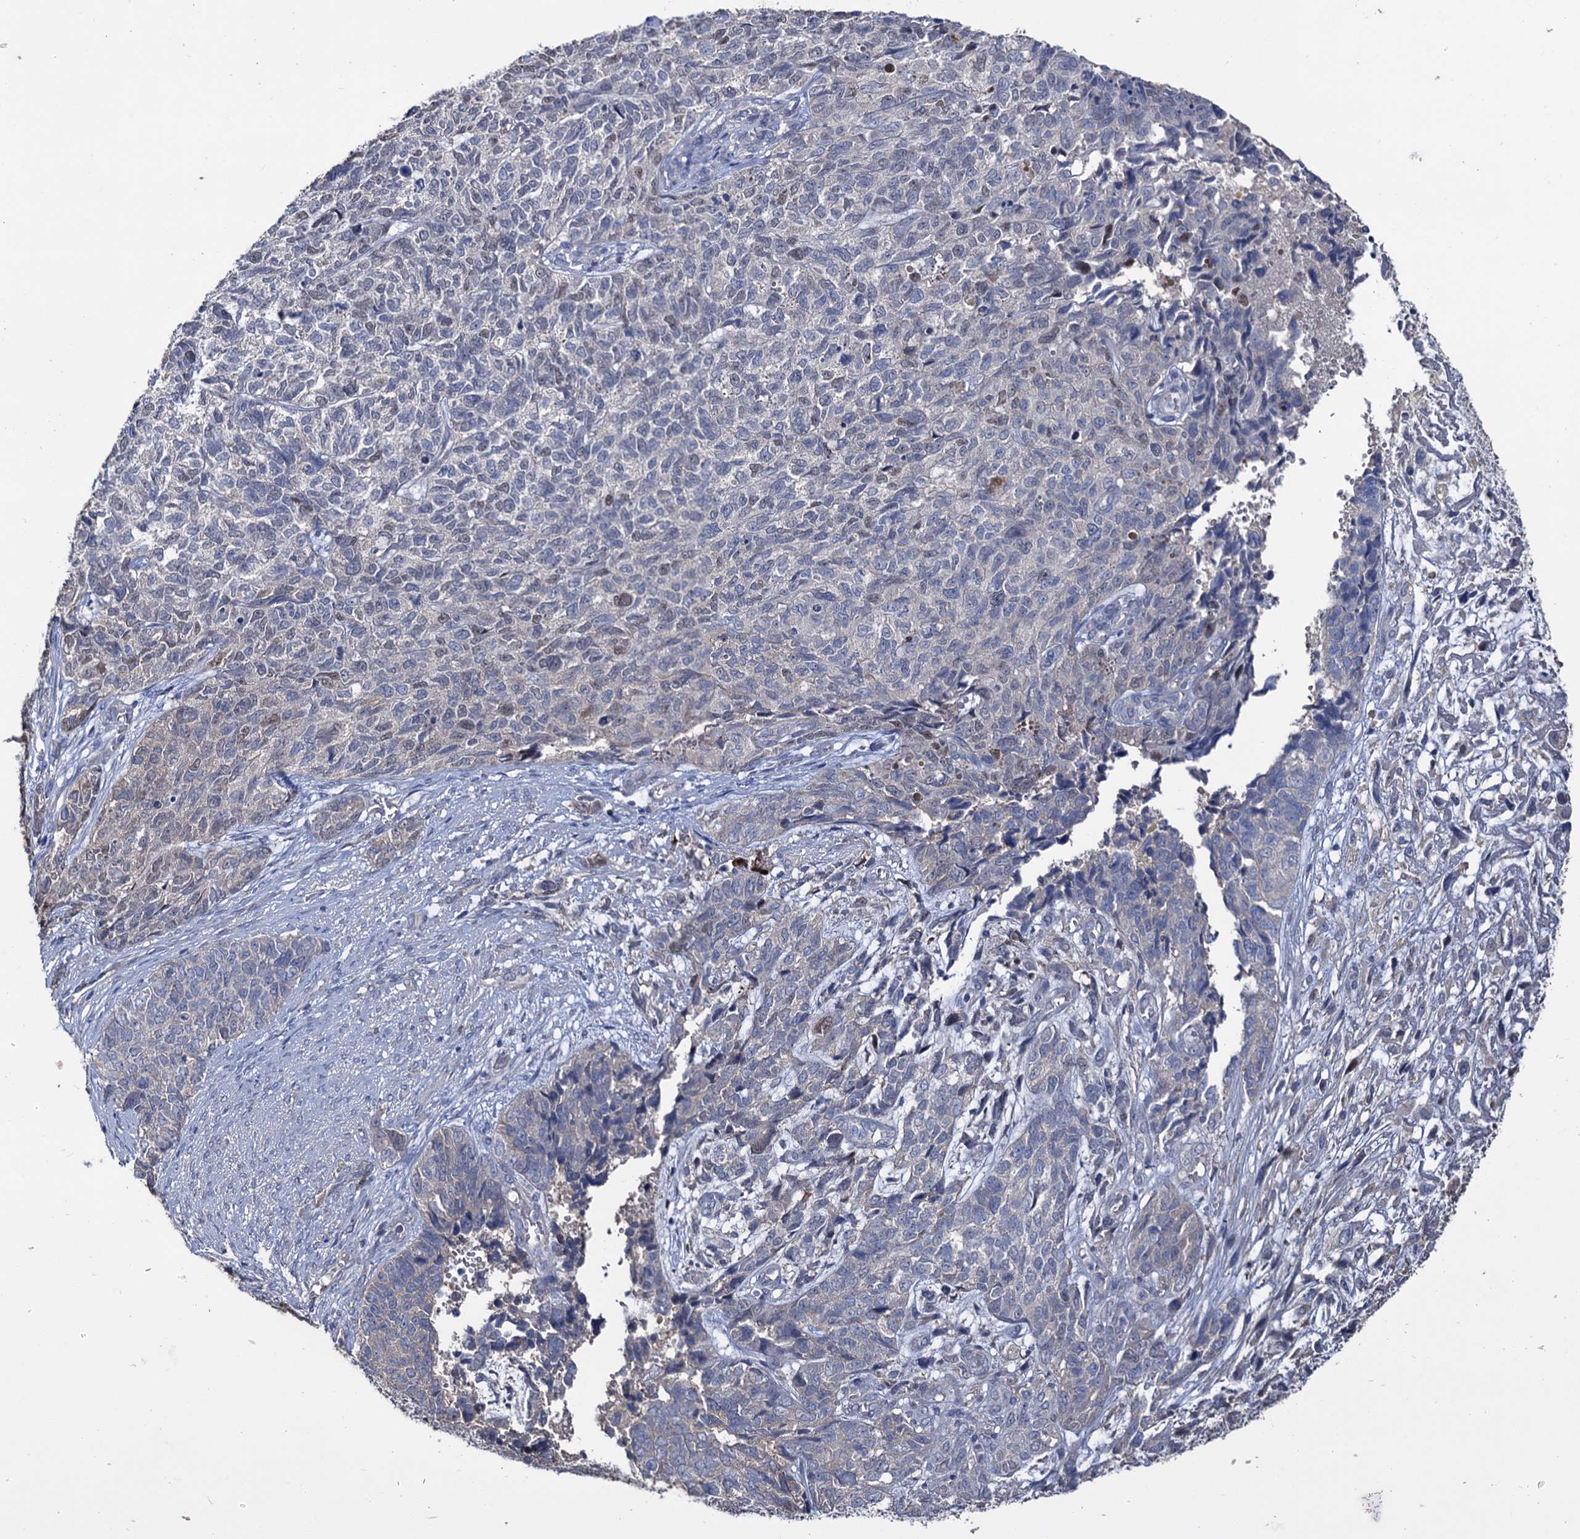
{"staining": {"intensity": "negative", "quantity": "none", "location": "none"}, "tissue": "cervical cancer", "cell_type": "Tumor cells", "image_type": "cancer", "snomed": [{"axis": "morphology", "description": "Squamous cell carcinoma, NOS"}, {"axis": "topography", "description": "Cervix"}], "caption": "Immunohistochemistry (IHC) micrograph of human cervical cancer (squamous cell carcinoma) stained for a protein (brown), which shows no positivity in tumor cells. (Brightfield microscopy of DAB immunohistochemistry (IHC) at high magnification).", "gene": "EPB41L5", "patient": {"sex": "female", "age": 63}}